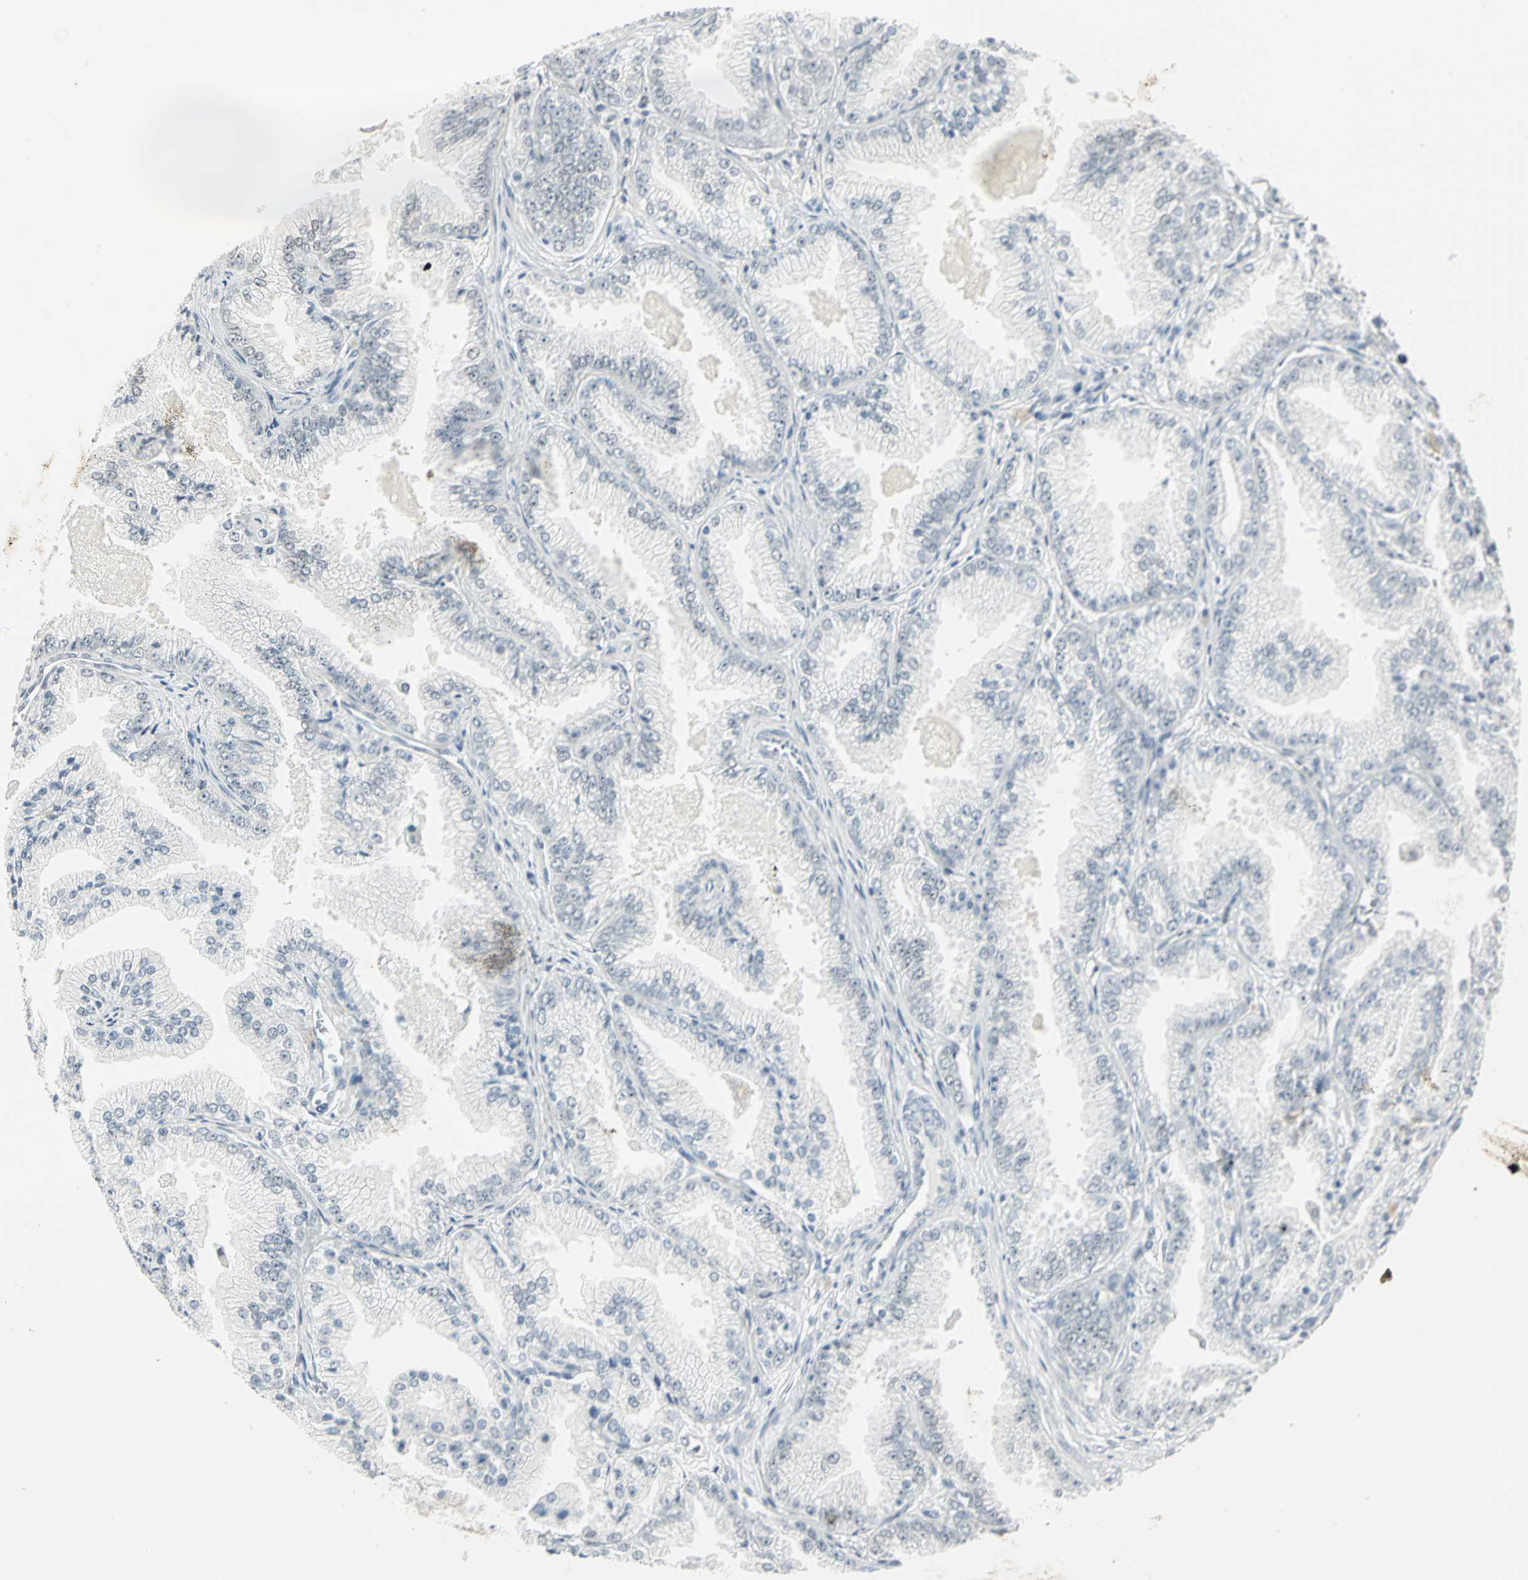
{"staining": {"intensity": "negative", "quantity": "none", "location": "none"}, "tissue": "prostate cancer", "cell_type": "Tumor cells", "image_type": "cancer", "snomed": [{"axis": "morphology", "description": "Adenocarcinoma, High grade"}, {"axis": "topography", "description": "Prostate"}], "caption": "A photomicrograph of human prostate high-grade adenocarcinoma is negative for staining in tumor cells. Nuclei are stained in blue.", "gene": "CBX3", "patient": {"sex": "male", "age": 61}}